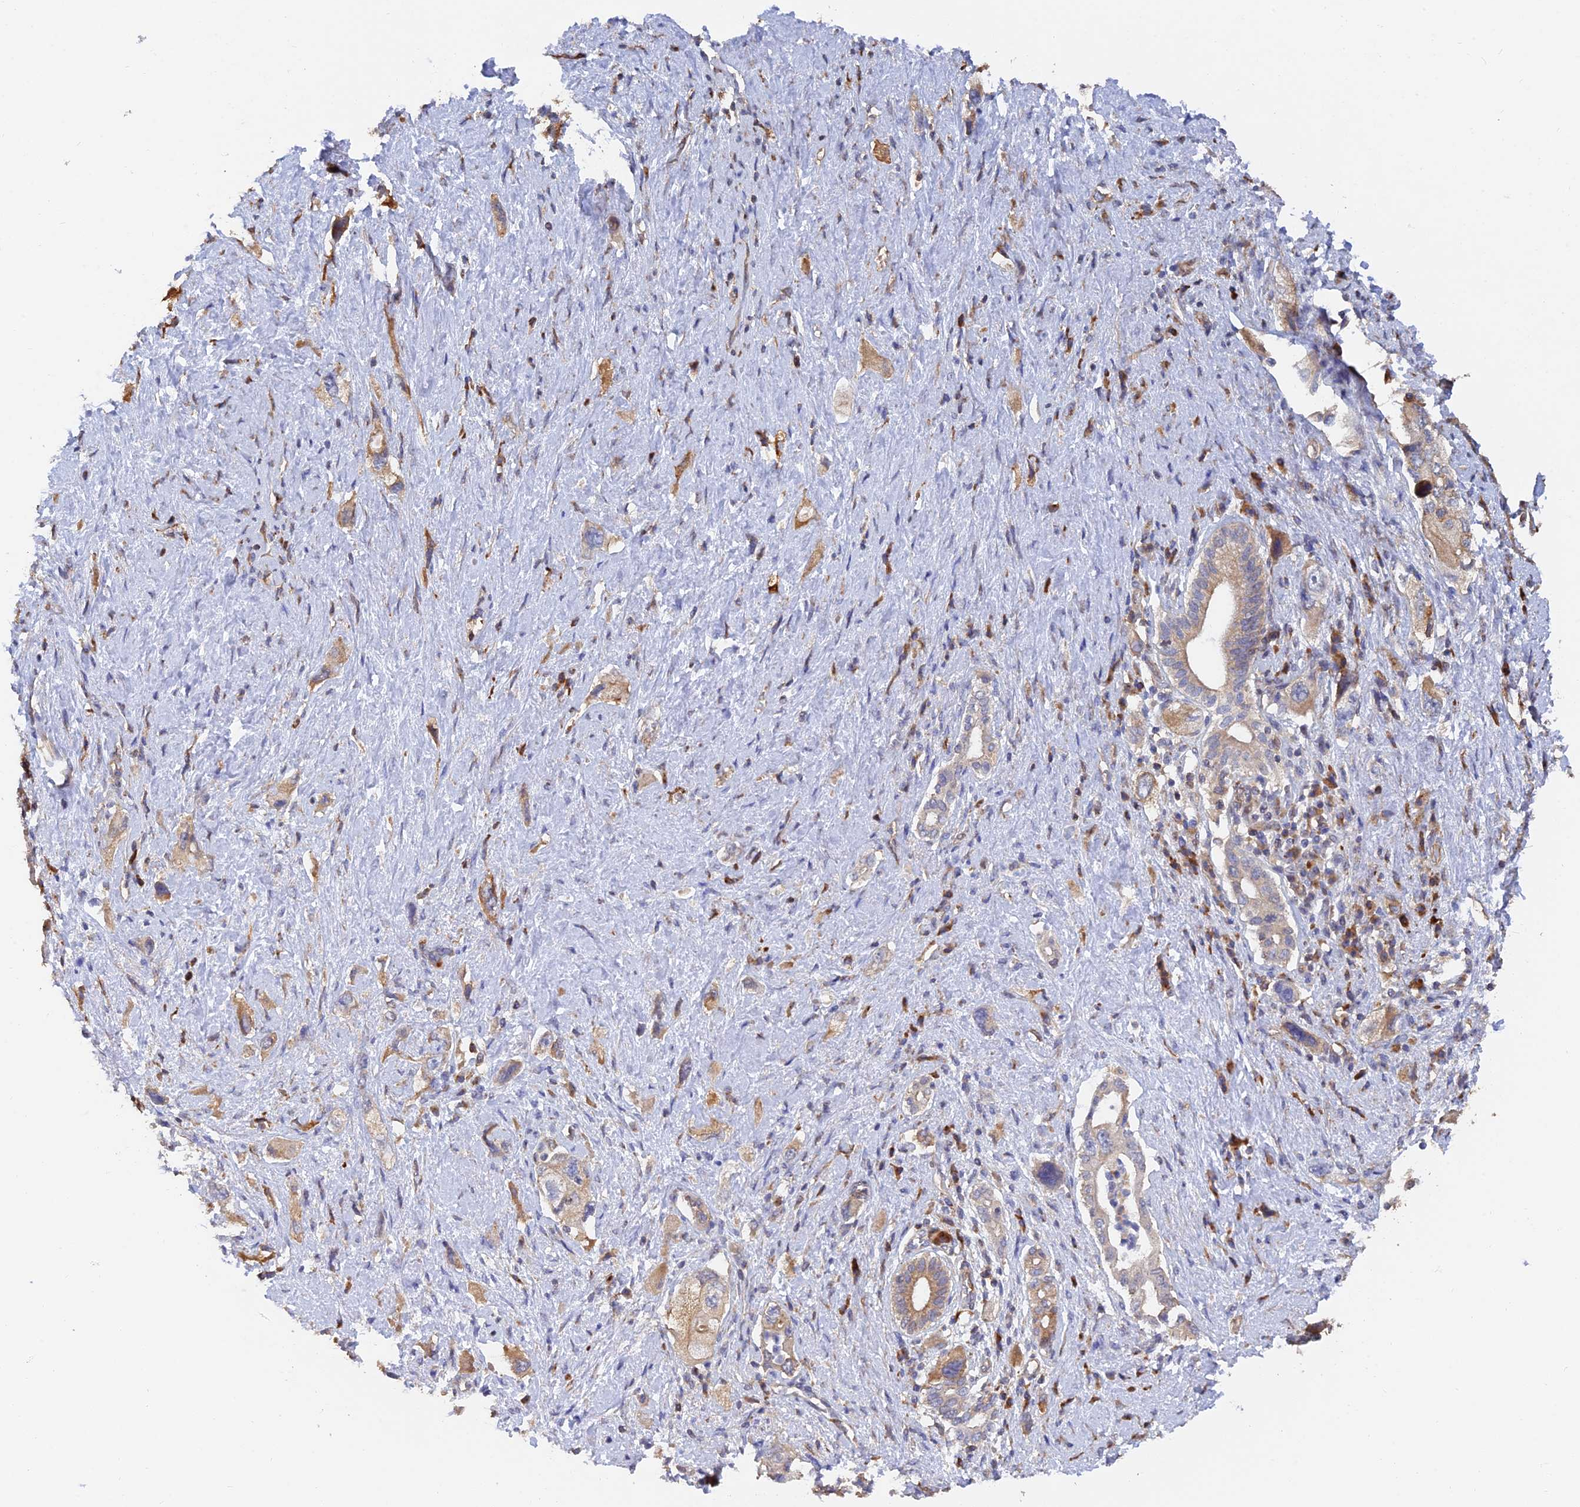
{"staining": {"intensity": "moderate", "quantity": ">75%", "location": "cytoplasmic/membranous"}, "tissue": "pancreatic cancer", "cell_type": "Tumor cells", "image_type": "cancer", "snomed": [{"axis": "morphology", "description": "Adenocarcinoma, NOS"}, {"axis": "topography", "description": "Pancreas"}], "caption": "Moderate cytoplasmic/membranous expression is seen in approximately >75% of tumor cells in adenocarcinoma (pancreatic).", "gene": "WBP11", "patient": {"sex": "female", "age": 73}}